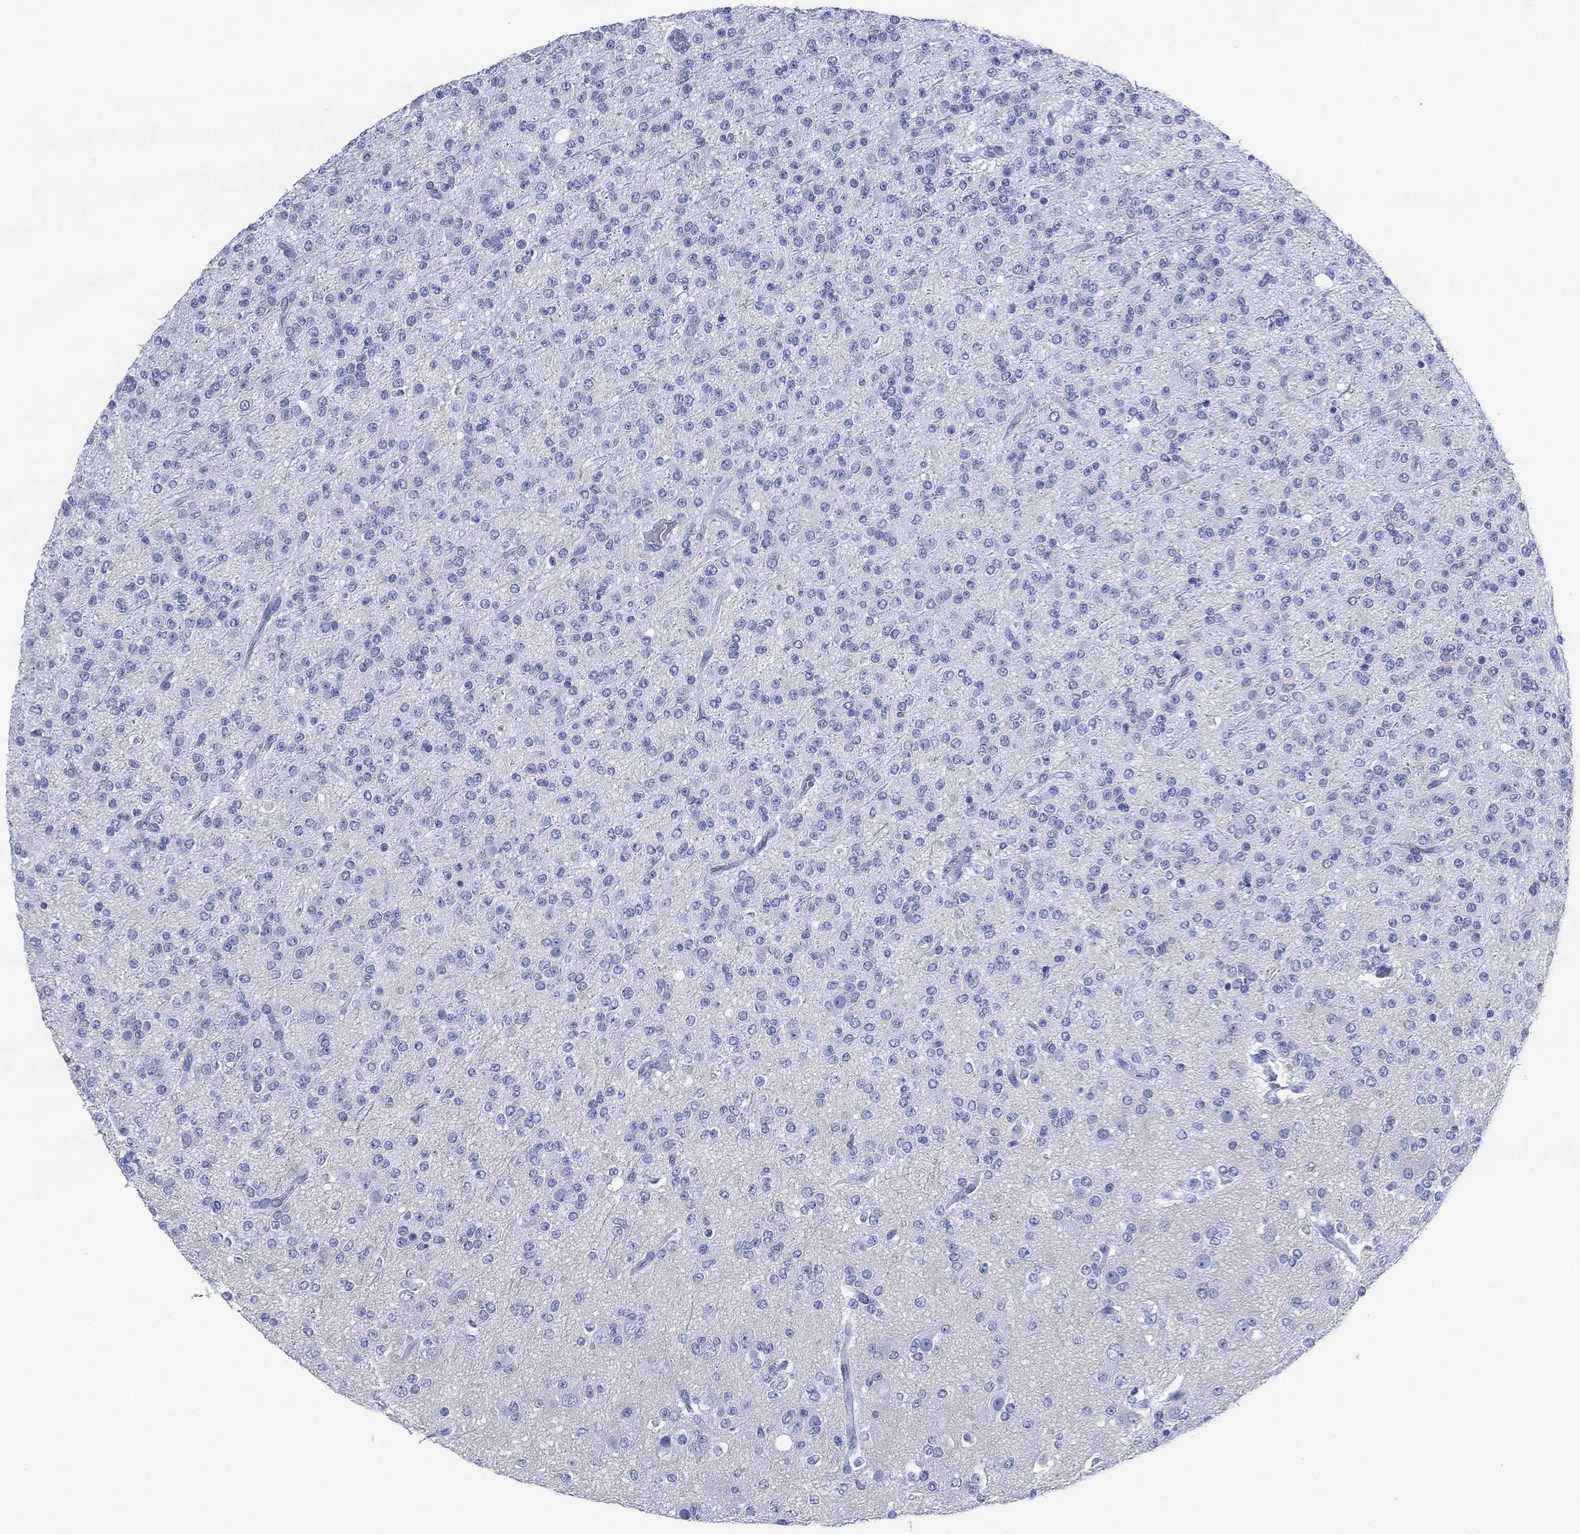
{"staining": {"intensity": "negative", "quantity": "none", "location": "none"}, "tissue": "glioma", "cell_type": "Tumor cells", "image_type": "cancer", "snomed": [{"axis": "morphology", "description": "Glioma, malignant, Low grade"}, {"axis": "topography", "description": "Brain"}], "caption": "Tumor cells show no significant protein staining in glioma.", "gene": "SLC9C2", "patient": {"sex": "male", "age": 27}}